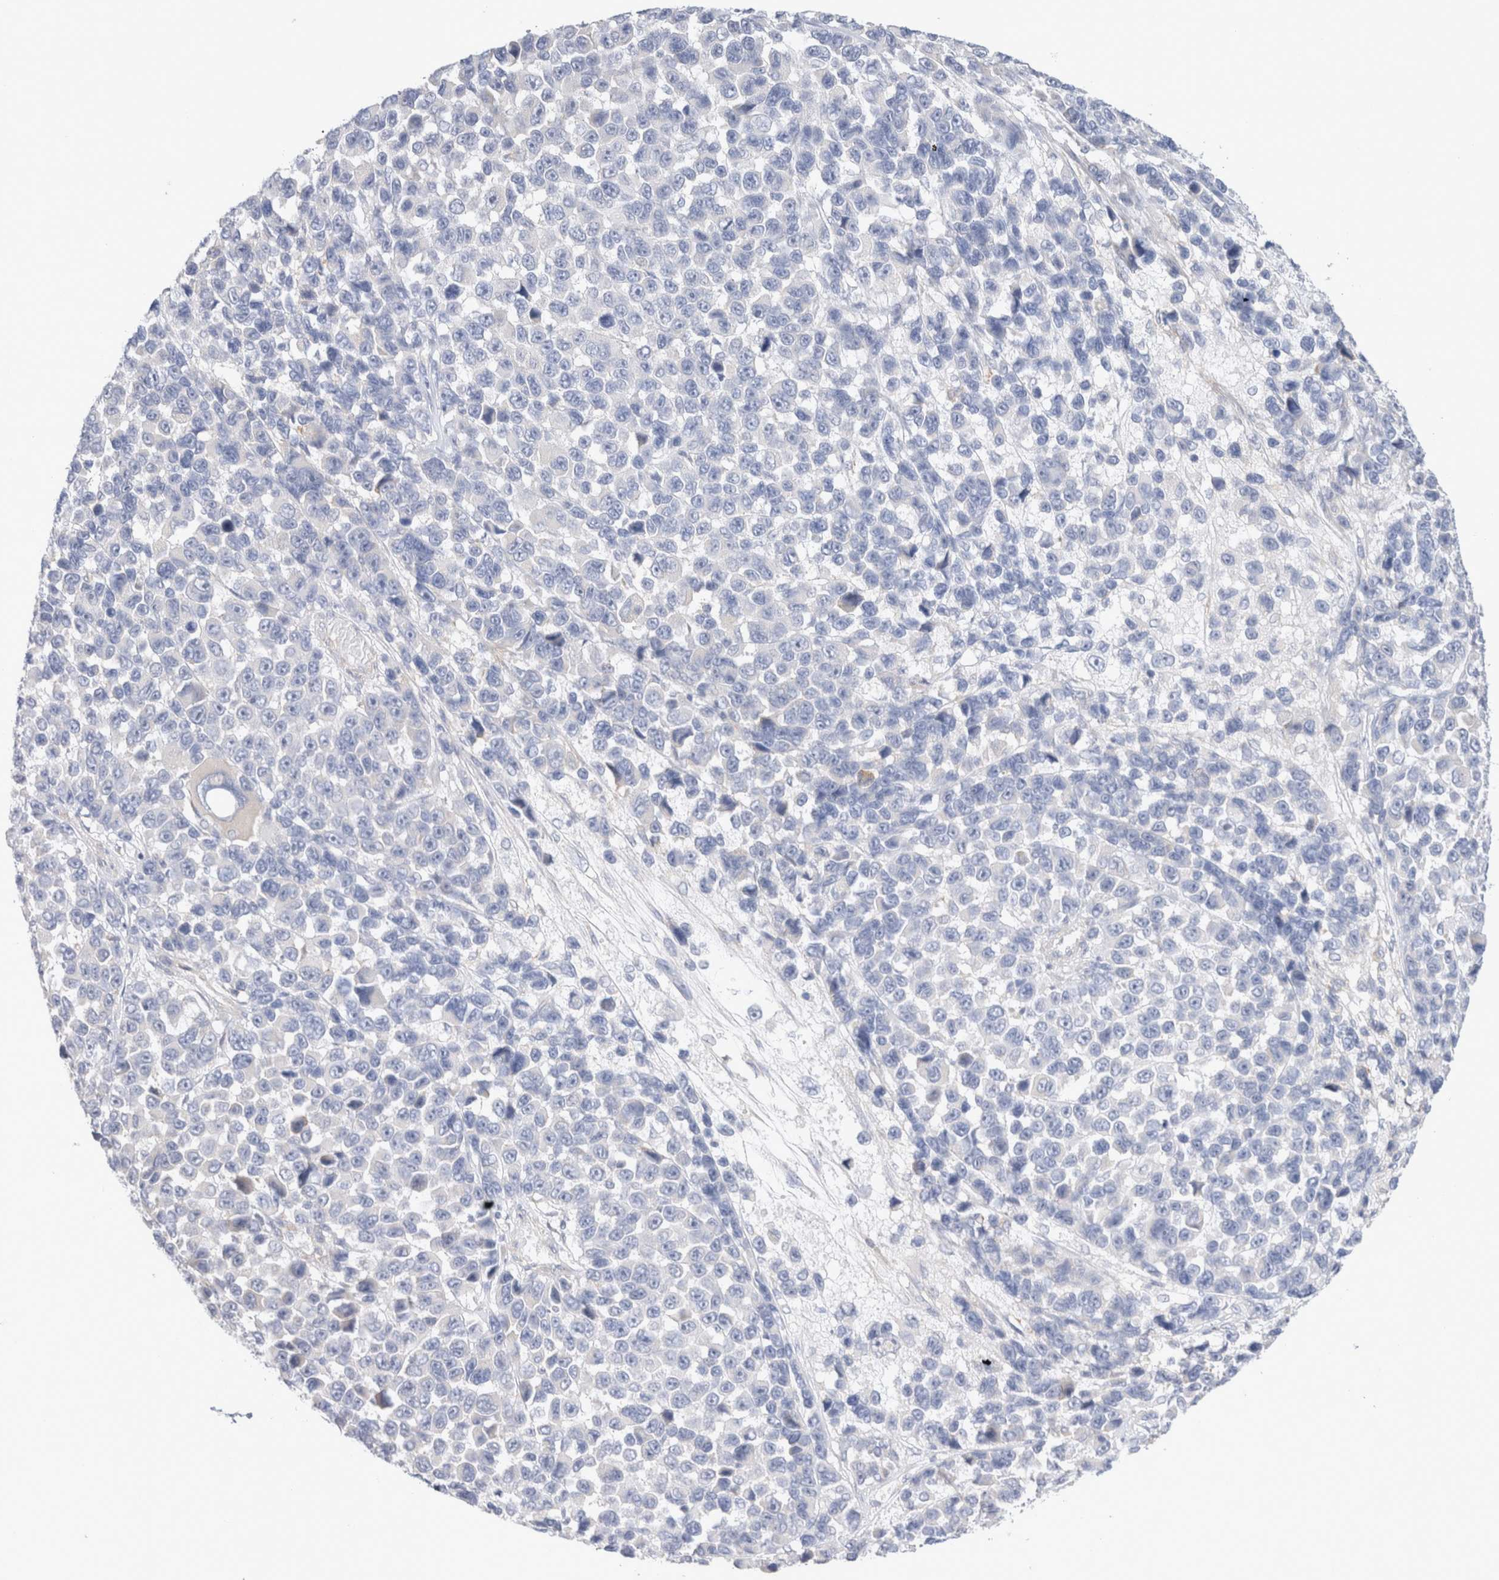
{"staining": {"intensity": "negative", "quantity": "none", "location": "none"}, "tissue": "melanoma", "cell_type": "Tumor cells", "image_type": "cancer", "snomed": [{"axis": "morphology", "description": "Malignant melanoma, NOS"}, {"axis": "topography", "description": "Skin"}], "caption": "Immunohistochemistry of human malignant melanoma displays no positivity in tumor cells.", "gene": "GADD45G", "patient": {"sex": "male", "age": 53}}